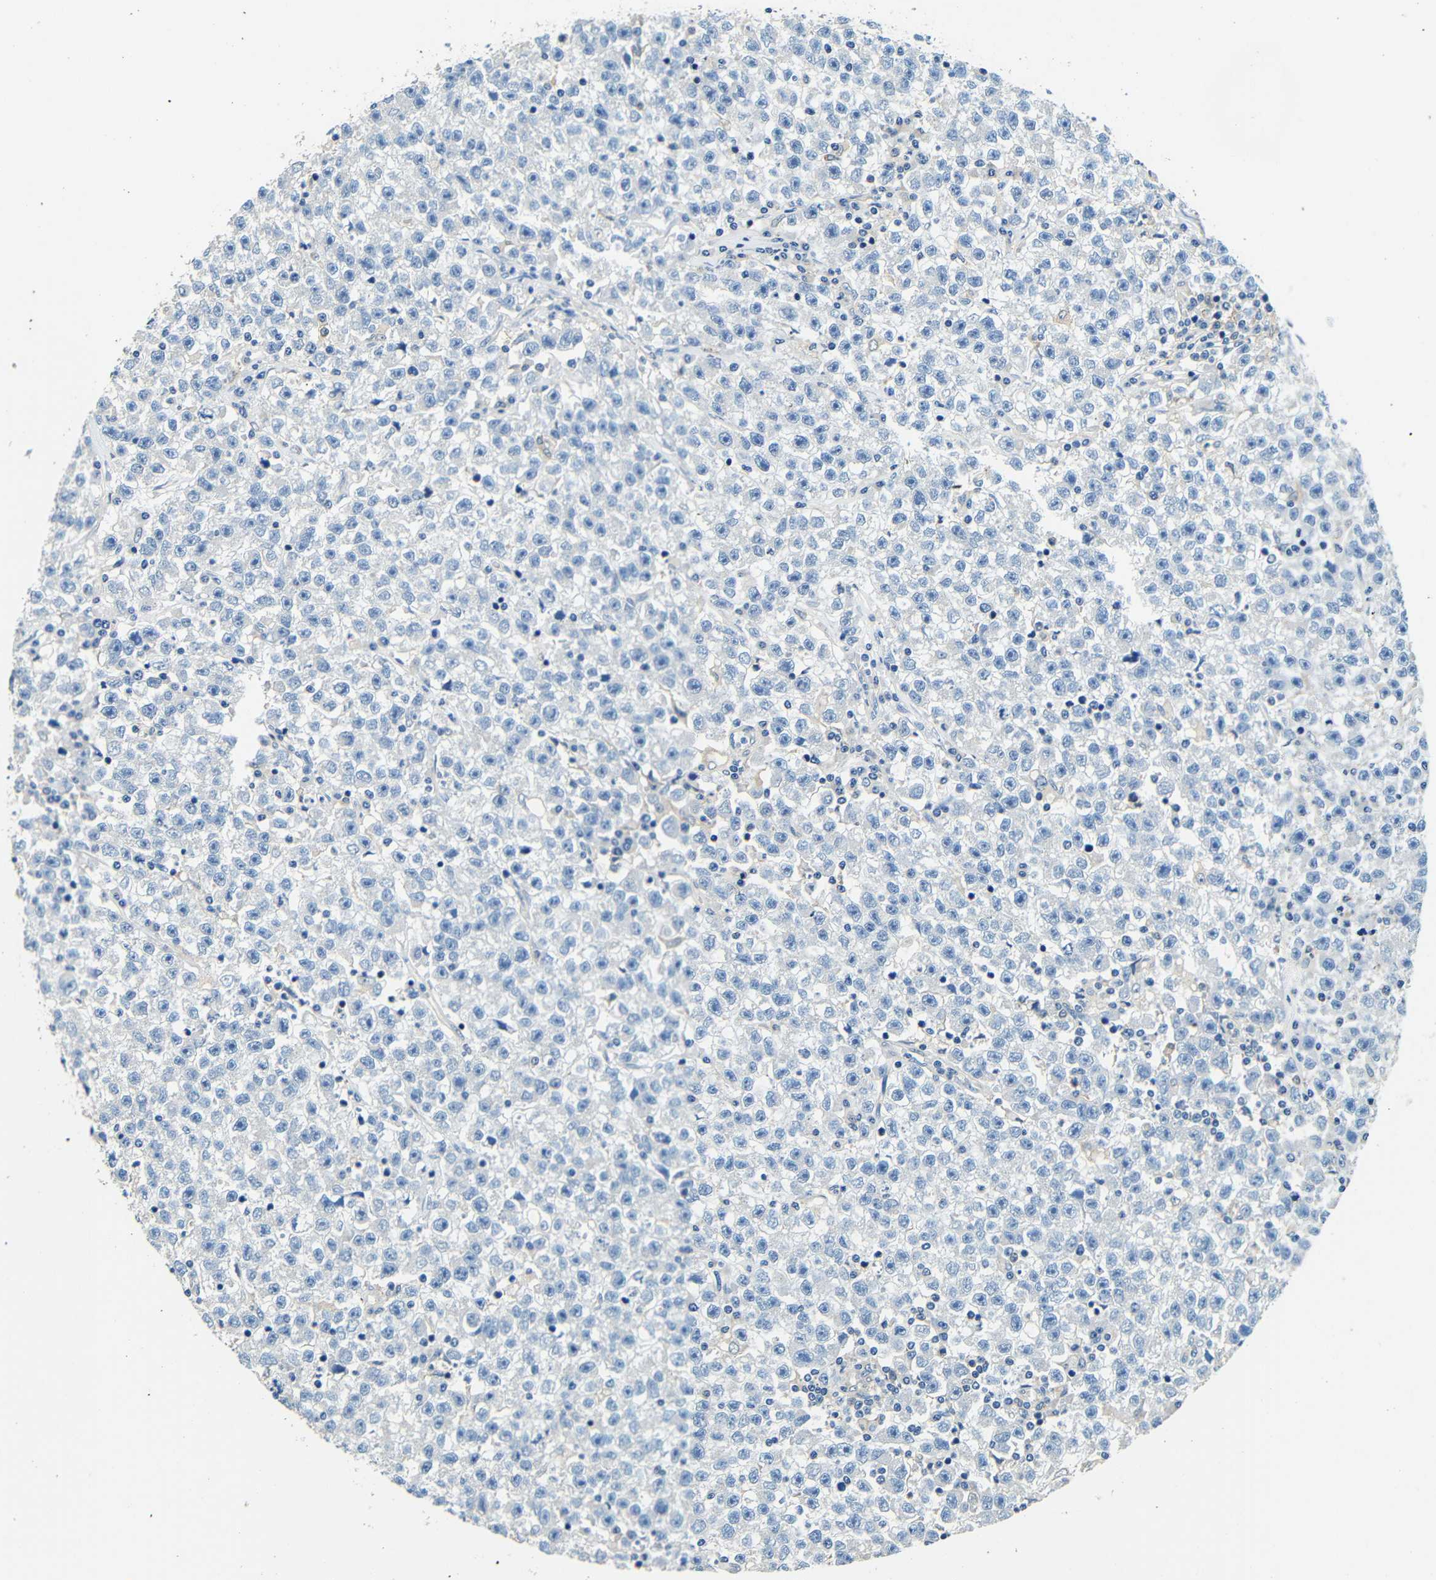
{"staining": {"intensity": "negative", "quantity": "none", "location": "none"}, "tissue": "testis cancer", "cell_type": "Tumor cells", "image_type": "cancer", "snomed": [{"axis": "morphology", "description": "Seminoma, NOS"}, {"axis": "topography", "description": "Testis"}], "caption": "This is an immunohistochemistry (IHC) histopathology image of human seminoma (testis). There is no expression in tumor cells.", "gene": "FMO5", "patient": {"sex": "male", "age": 22}}